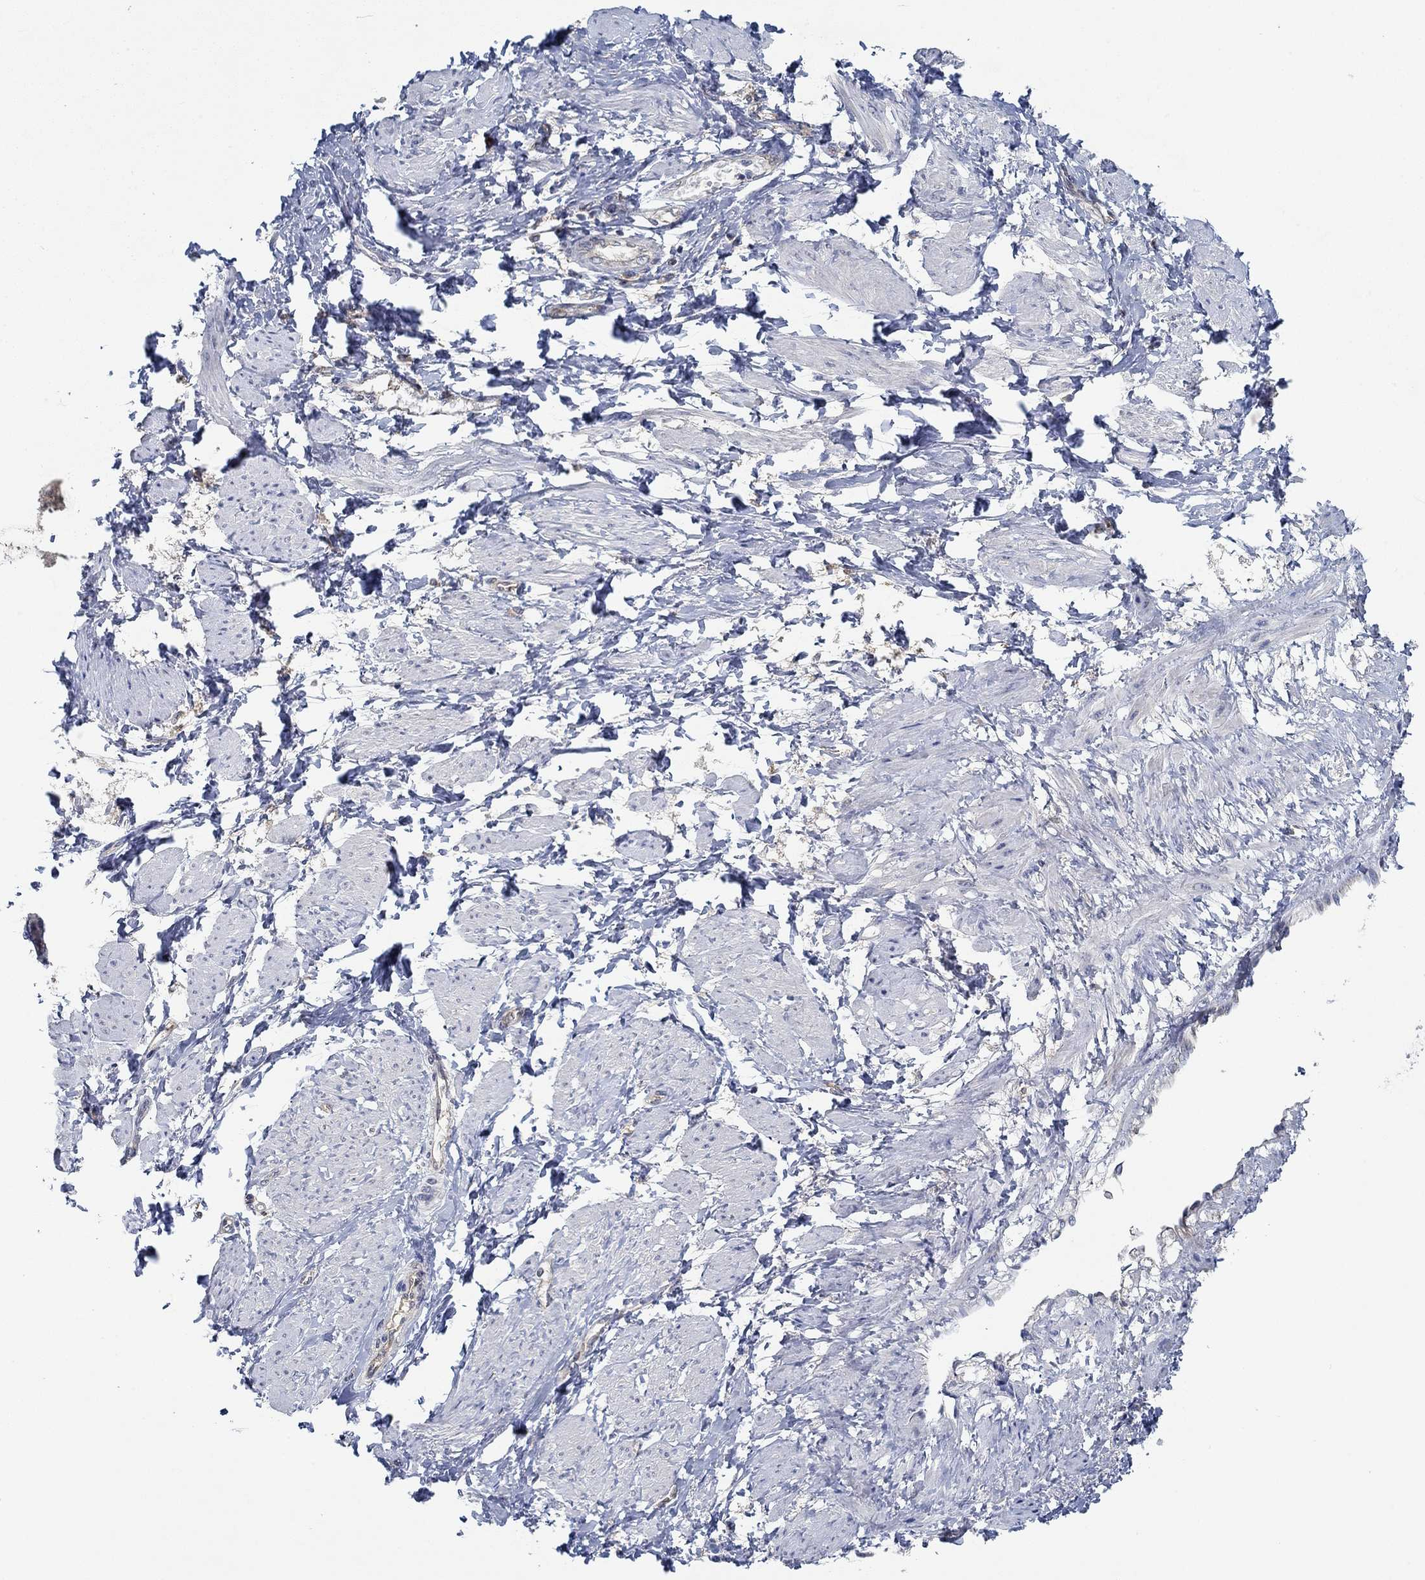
{"staining": {"intensity": "negative", "quantity": "none", "location": "none"}, "tissue": "smooth muscle", "cell_type": "Smooth muscle cells", "image_type": "normal", "snomed": [{"axis": "morphology", "description": "Normal tissue, NOS"}, {"axis": "topography", "description": "Smooth muscle"}, {"axis": "topography", "description": "Uterus"}], "caption": "A high-resolution image shows immunohistochemistry staining of unremarkable smooth muscle, which displays no significant expression in smooth muscle cells. Nuclei are stained in blue.", "gene": "MTHFR", "patient": {"sex": "female", "age": 39}}